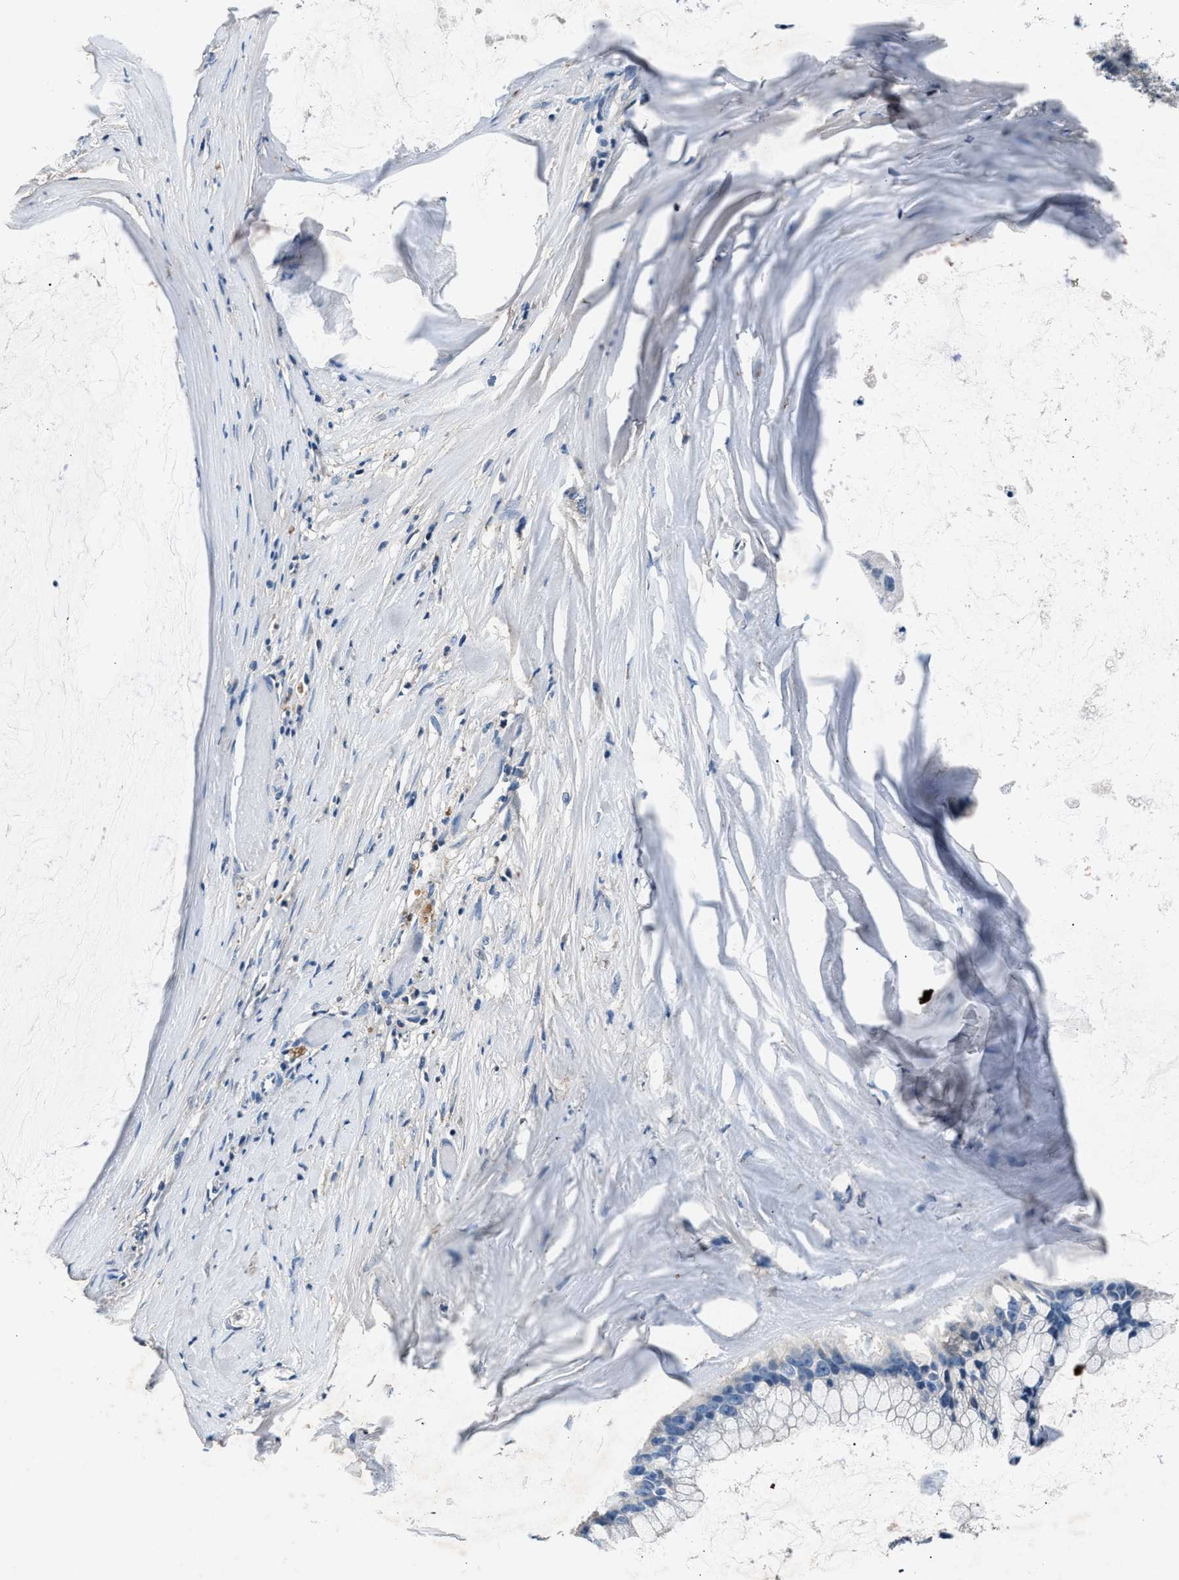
{"staining": {"intensity": "negative", "quantity": "none", "location": "none"}, "tissue": "ovarian cancer", "cell_type": "Tumor cells", "image_type": "cancer", "snomed": [{"axis": "morphology", "description": "Cystadenocarcinoma, mucinous, NOS"}, {"axis": "topography", "description": "Ovary"}], "caption": "IHC photomicrograph of neoplastic tissue: human mucinous cystadenocarcinoma (ovarian) stained with DAB reveals no significant protein staining in tumor cells.", "gene": "DENND6B", "patient": {"sex": "female", "age": 39}}